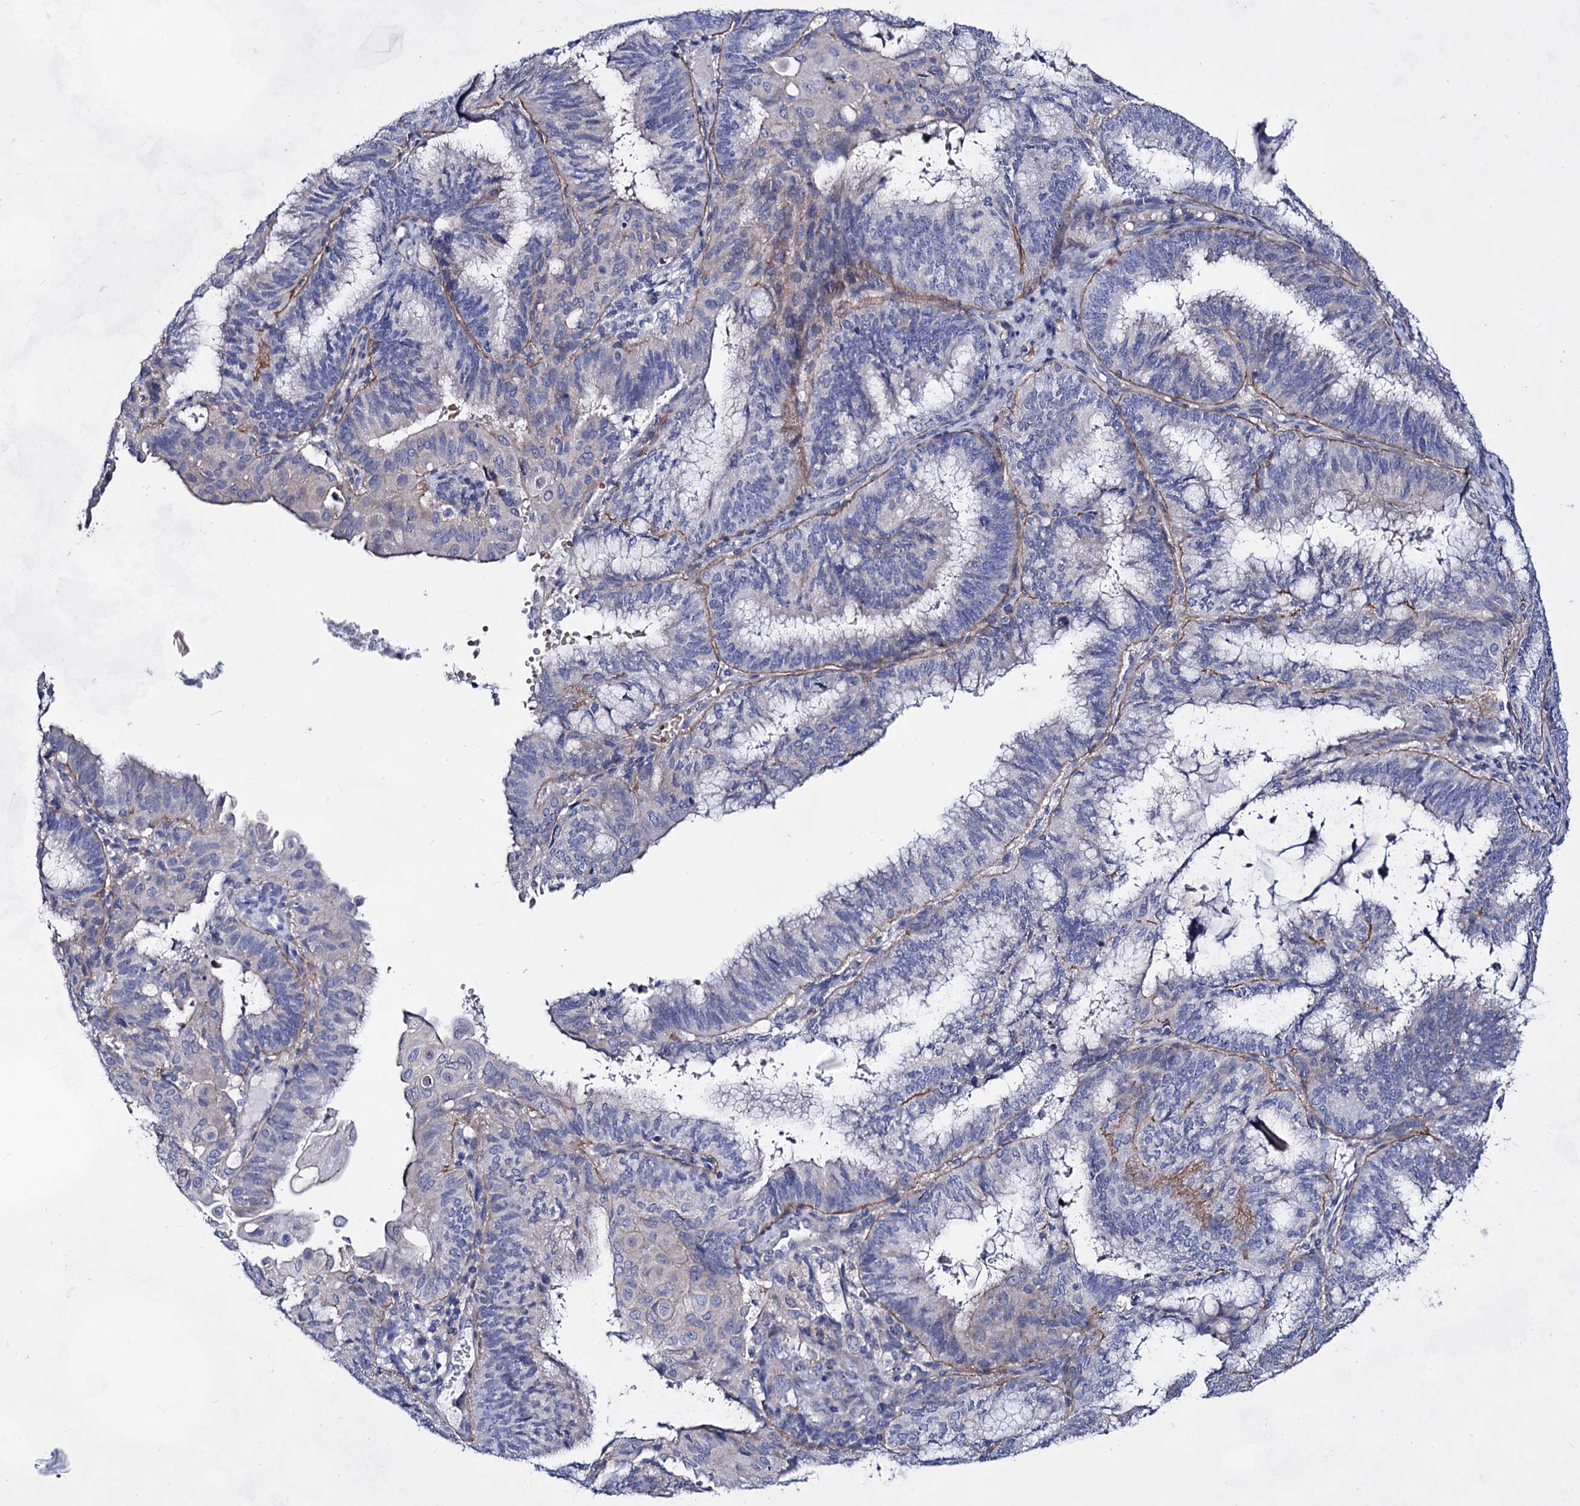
{"staining": {"intensity": "negative", "quantity": "none", "location": "none"}, "tissue": "endometrial cancer", "cell_type": "Tumor cells", "image_type": "cancer", "snomed": [{"axis": "morphology", "description": "Adenocarcinoma, NOS"}, {"axis": "topography", "description": "Endometrium"}], "caption": "High power microscopy photomicrograph of an immunohistochemistry micrograph of endometrial cancer (adenocarcinoma), revealing no significant staining in tumor cells. Brightfield microscopy of IHC stained with DAB (3,3'-diaminobenzidine) (brown) and hematoxylin (blue), captured at high magnification.", "gene": "PLIN1", "patient": {"sex": "female", "age": 49}}